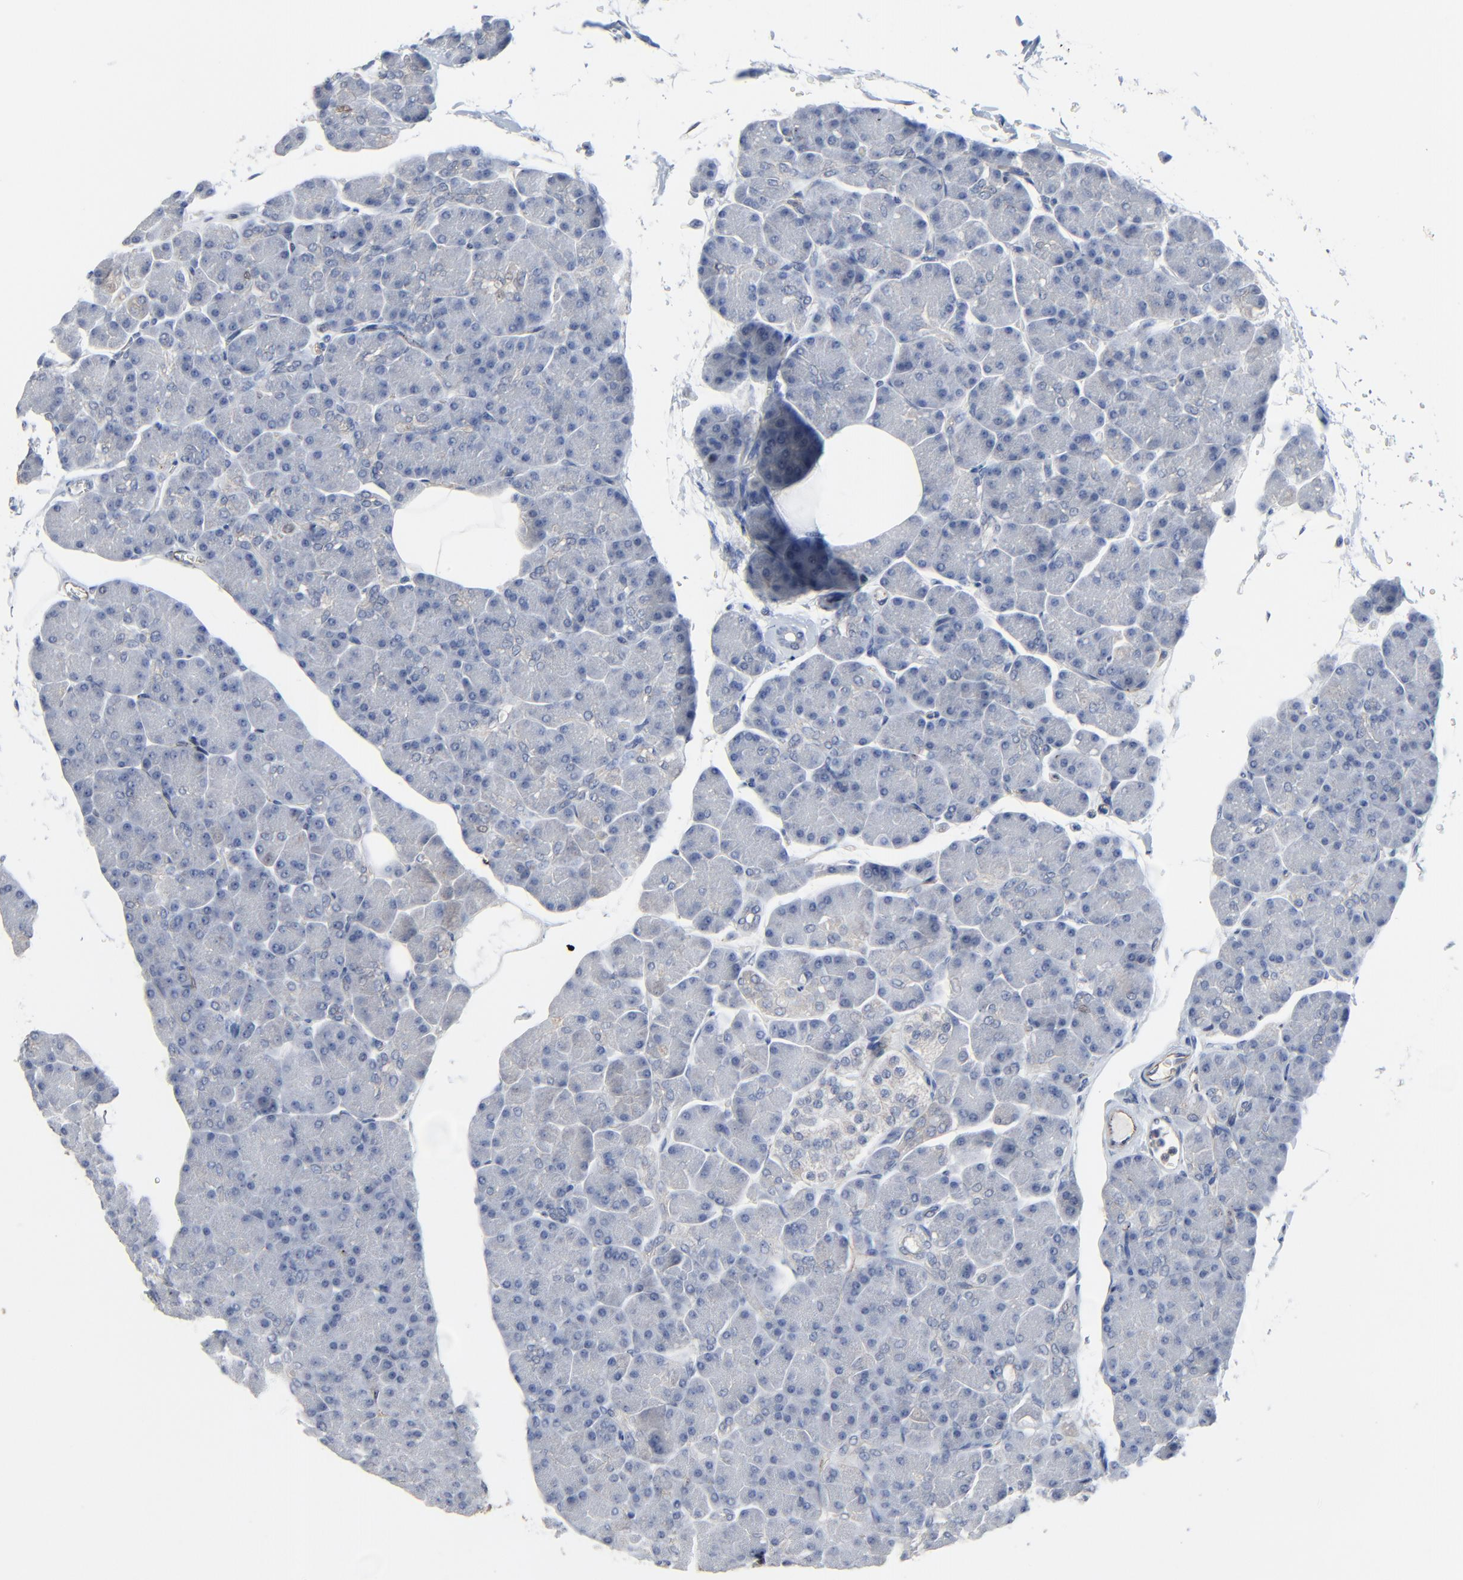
{"staining": {"intensity": "negative", "quantity": "none", "location": "none"}, "tissue": "pancreas", "cell_type": "Exocrine glandular cells", "image_type": "normal", "snomed": [{"axis": "morphology", "description": "Normal tissue, NOS"}, {"axis": "topography", "description": "Pancreas"}], "caption": "Human pancreas stained for a protein using immunohistochemistry displays no expression in exocrine glandular cells.", "gene": "BIRC3", "patient": {"sex": "female", "age": 43}}